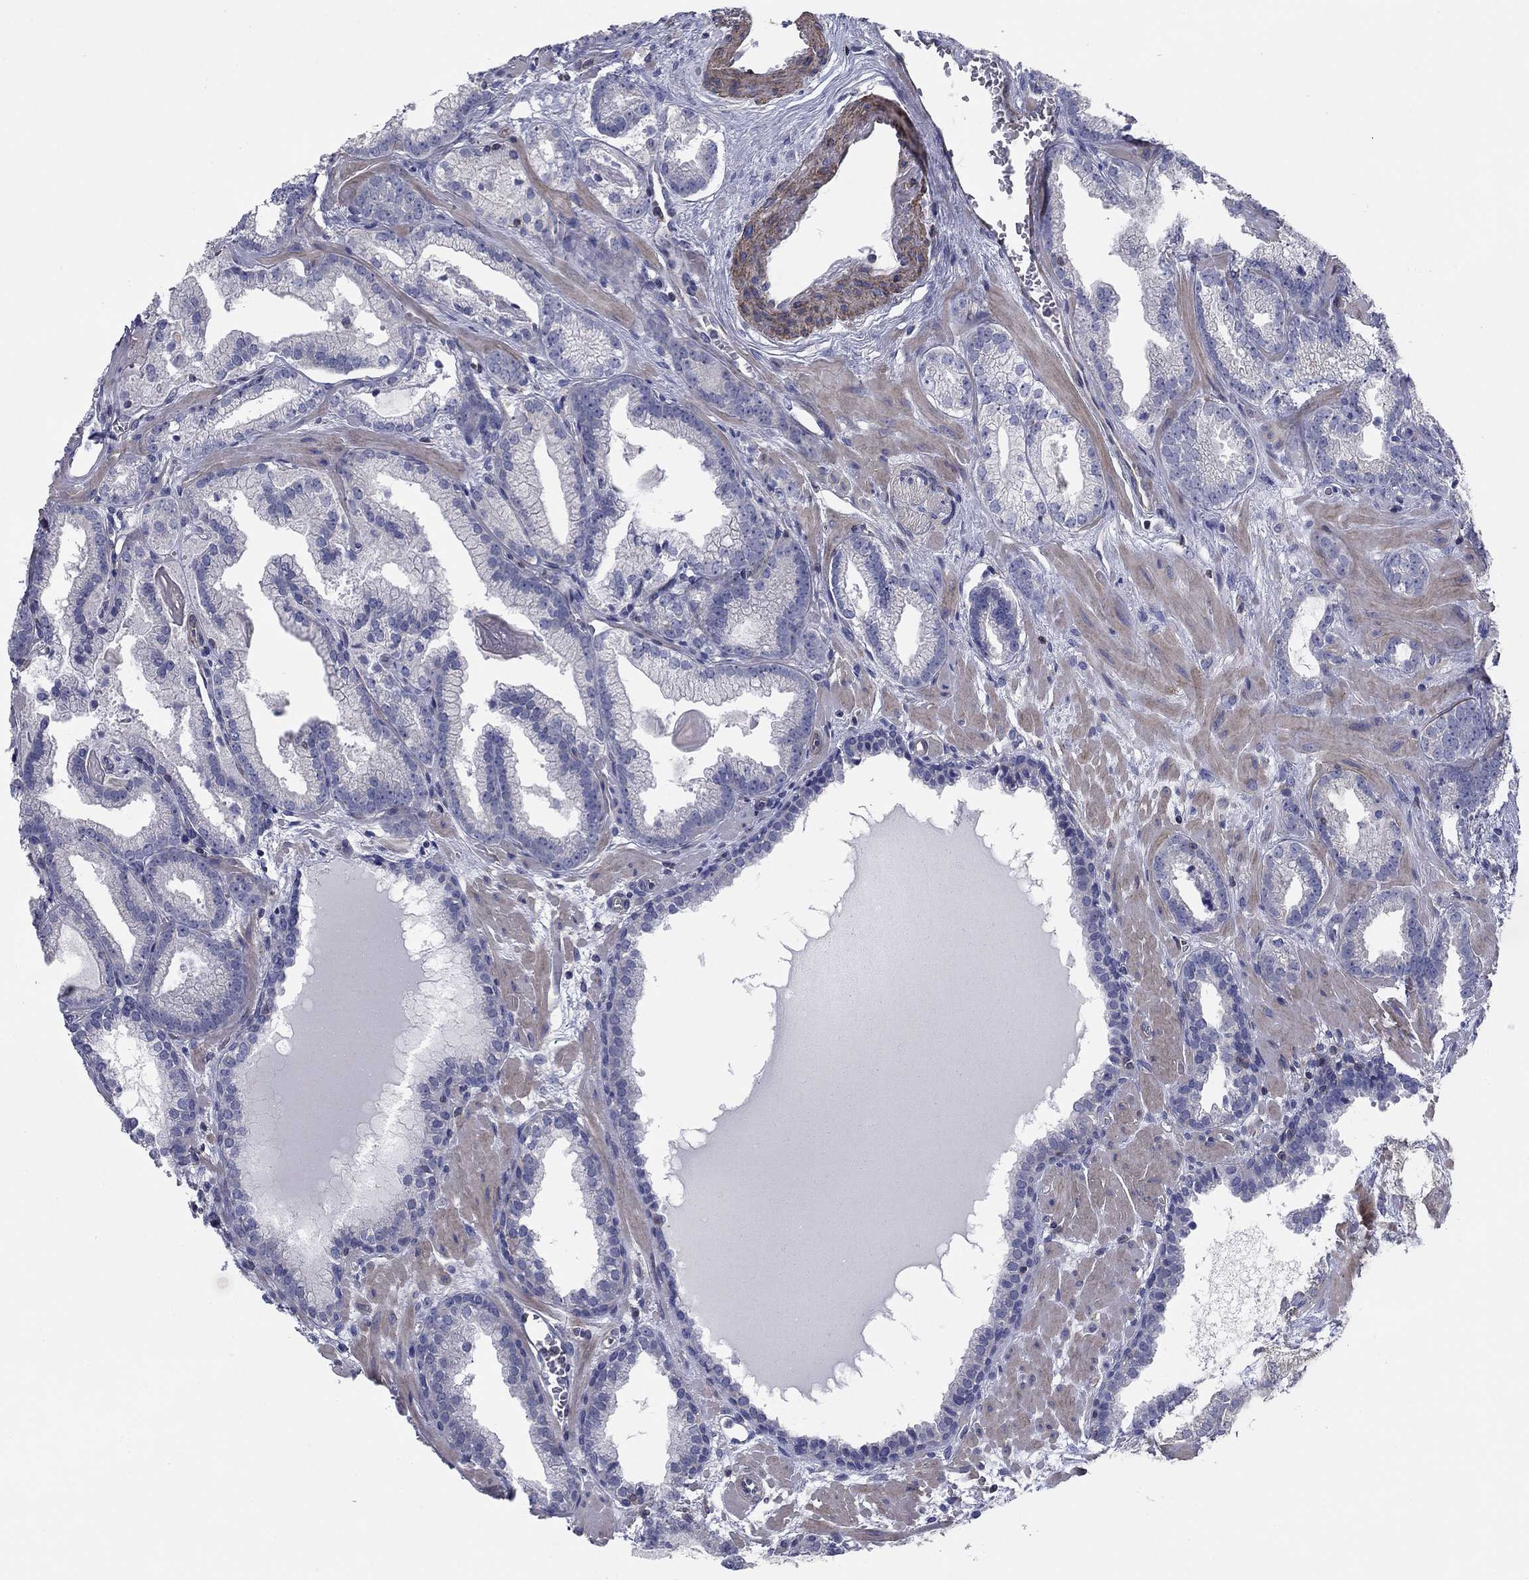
{"staining": {"intensity": "negative", "quantity": "none", "location": "none"}, "tissue": "prostate cancer", "cell_type": "Tumor cells", "image_type": "cancer", "snomed": [{"axis": "morphology", "description": "Adenocarcinoma, Low grade"}, {"axis": "topography", "description": "Prostate"}], "caption": "Prostate cancer was stained to show a protein in brown. There is no significant positivity in tumor cells.", "gene": "PSD4", "patient": {"sex": "male", "age": 68}}